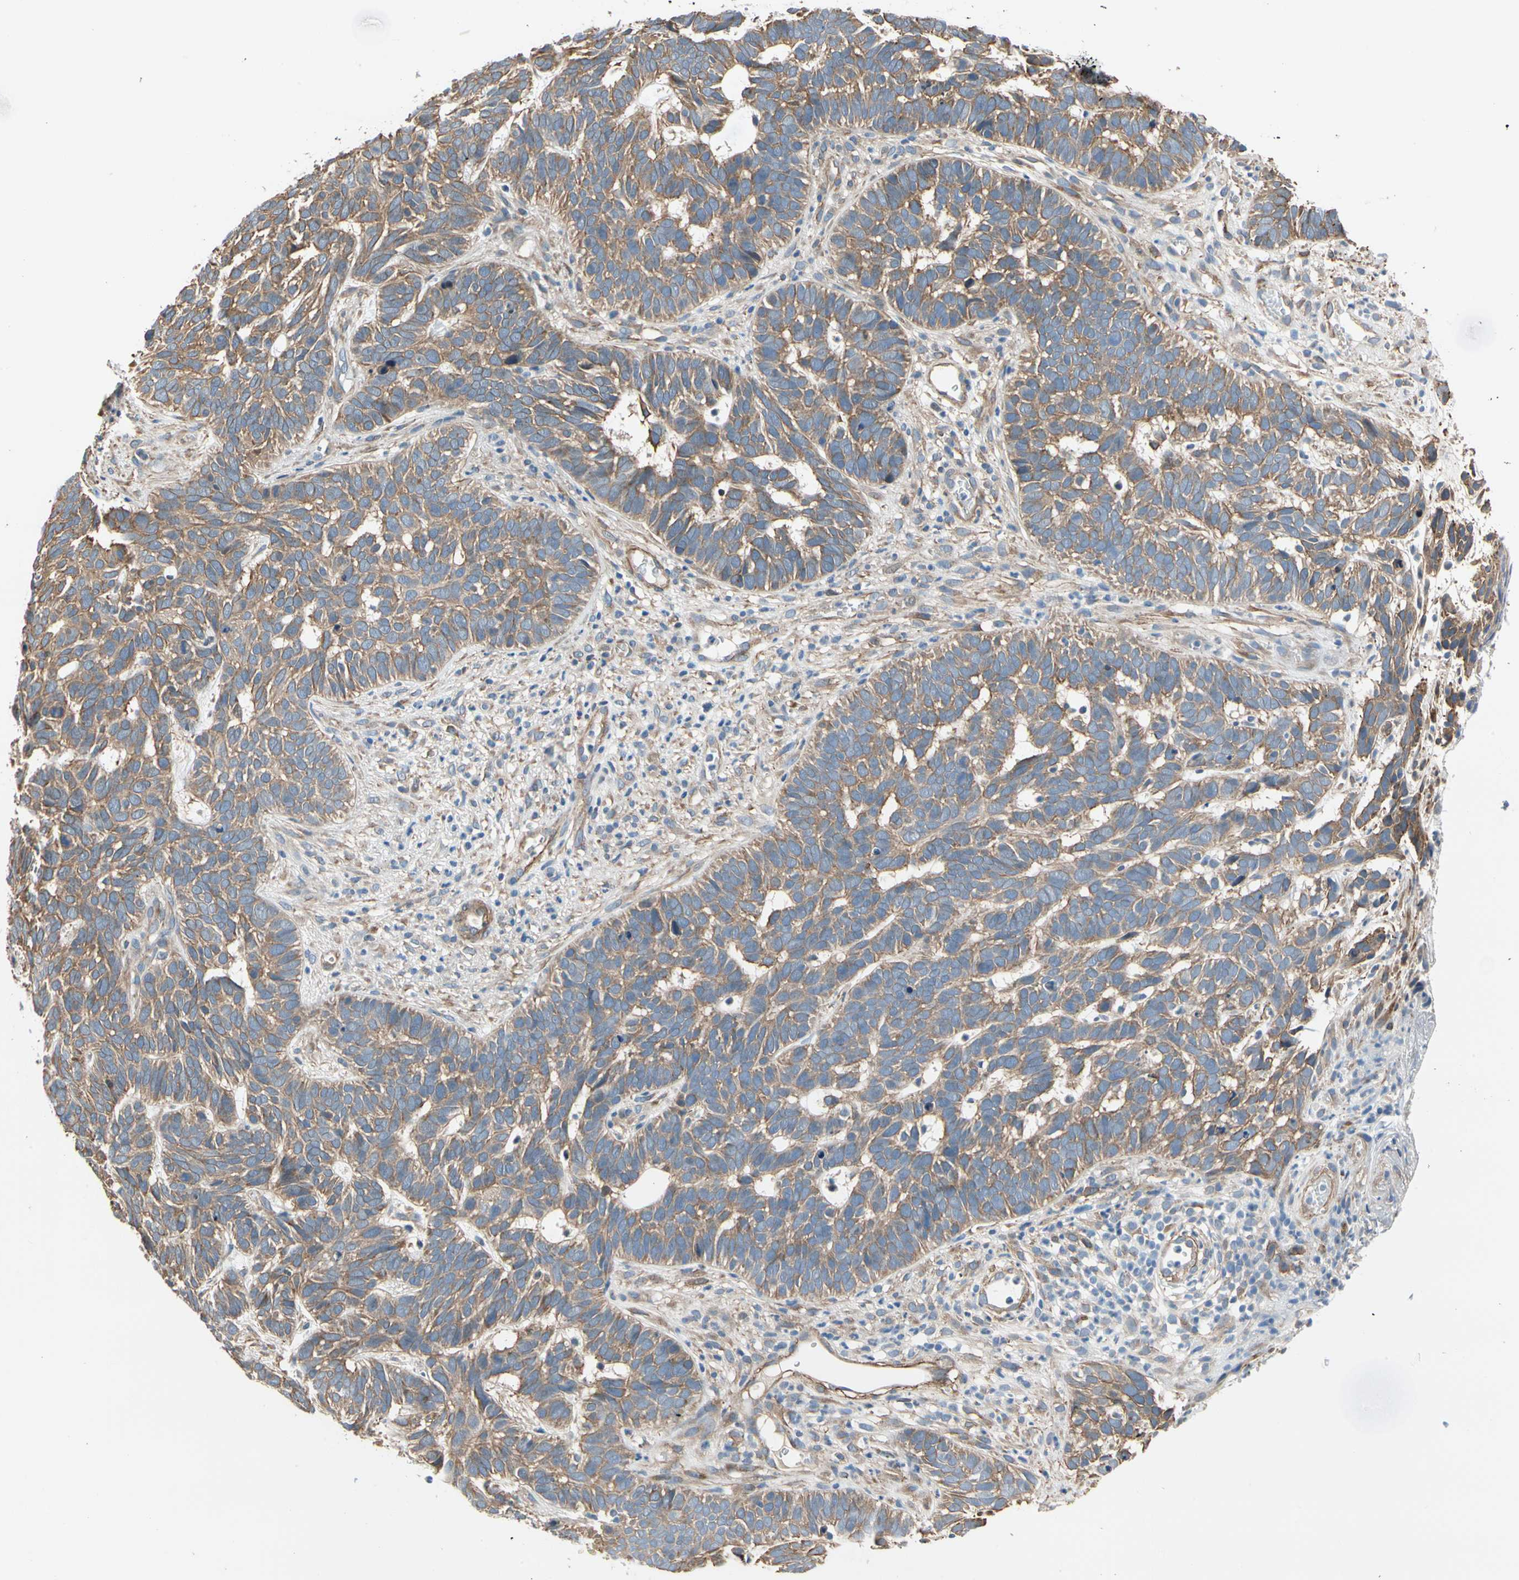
{"staining": {"intensity": "moderate", "quantity": ">75%", "location": "cytoplasmic/membranous"}, "tissue": "skin cancer", "cell_type": "Tumor cells", "image_type": "cancer", "snomed": [{"axis": "morphology", "description": "Basal cell carcinoma"}, {"axis": "topography", "description": "Skin"}], "caption": "Immunohistochemical staining of human skin basal cell carcinoma reveals medium levels of moderate cytoplasmic/membranous positivity in approximately >75% of tumor cells. (Stains: DAB (3,3'-diaminobenzidine) in brown, nuclei in blue, Microscopy: brightfield microscopy at high magnification).", "gene": "LIMK2", "patient": {"sex": "male", "age": 87}}